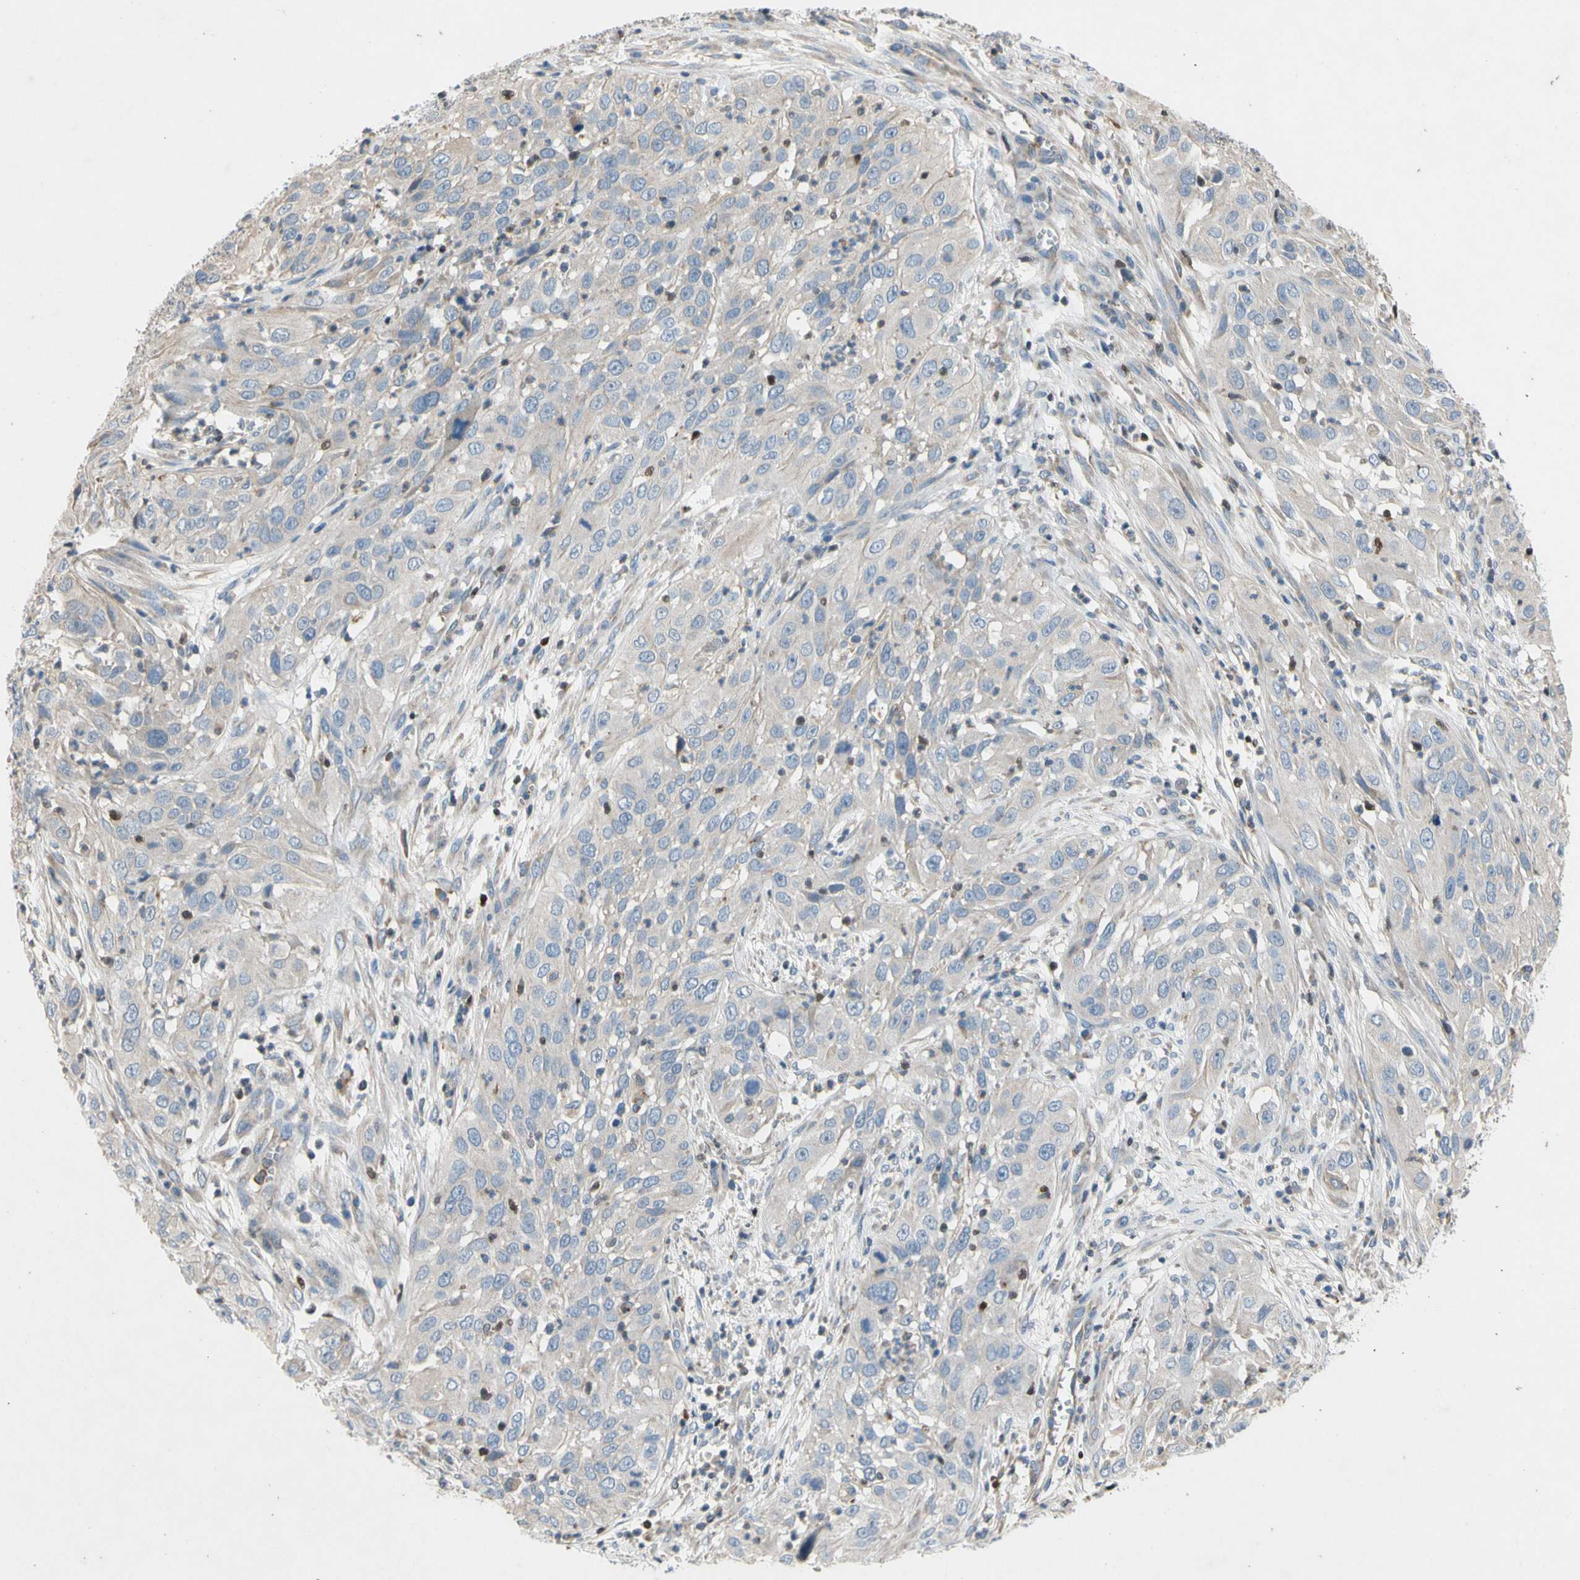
{"staining": {"intensity": "weak", "quantity": ">75%", "location": "cytoplasmic/membranous"}, "tissue": "cervical cancer", "cell_type": "Tumor cells", "image_type": "cancer", "snomed": [{"axis": "morphology", "description": "Squamous cell carcinoma, NOS"}, {"axis": "topography", "description": "Cervix"}], "caption": "Immunohistochemical staining of cervical squamous cell carcinoma shows weak cytoplasmic/membranous protein expression in about >75% of tumor cells.", "gene": "TBX21", "patient": {"sex": "female", "age": 32}}